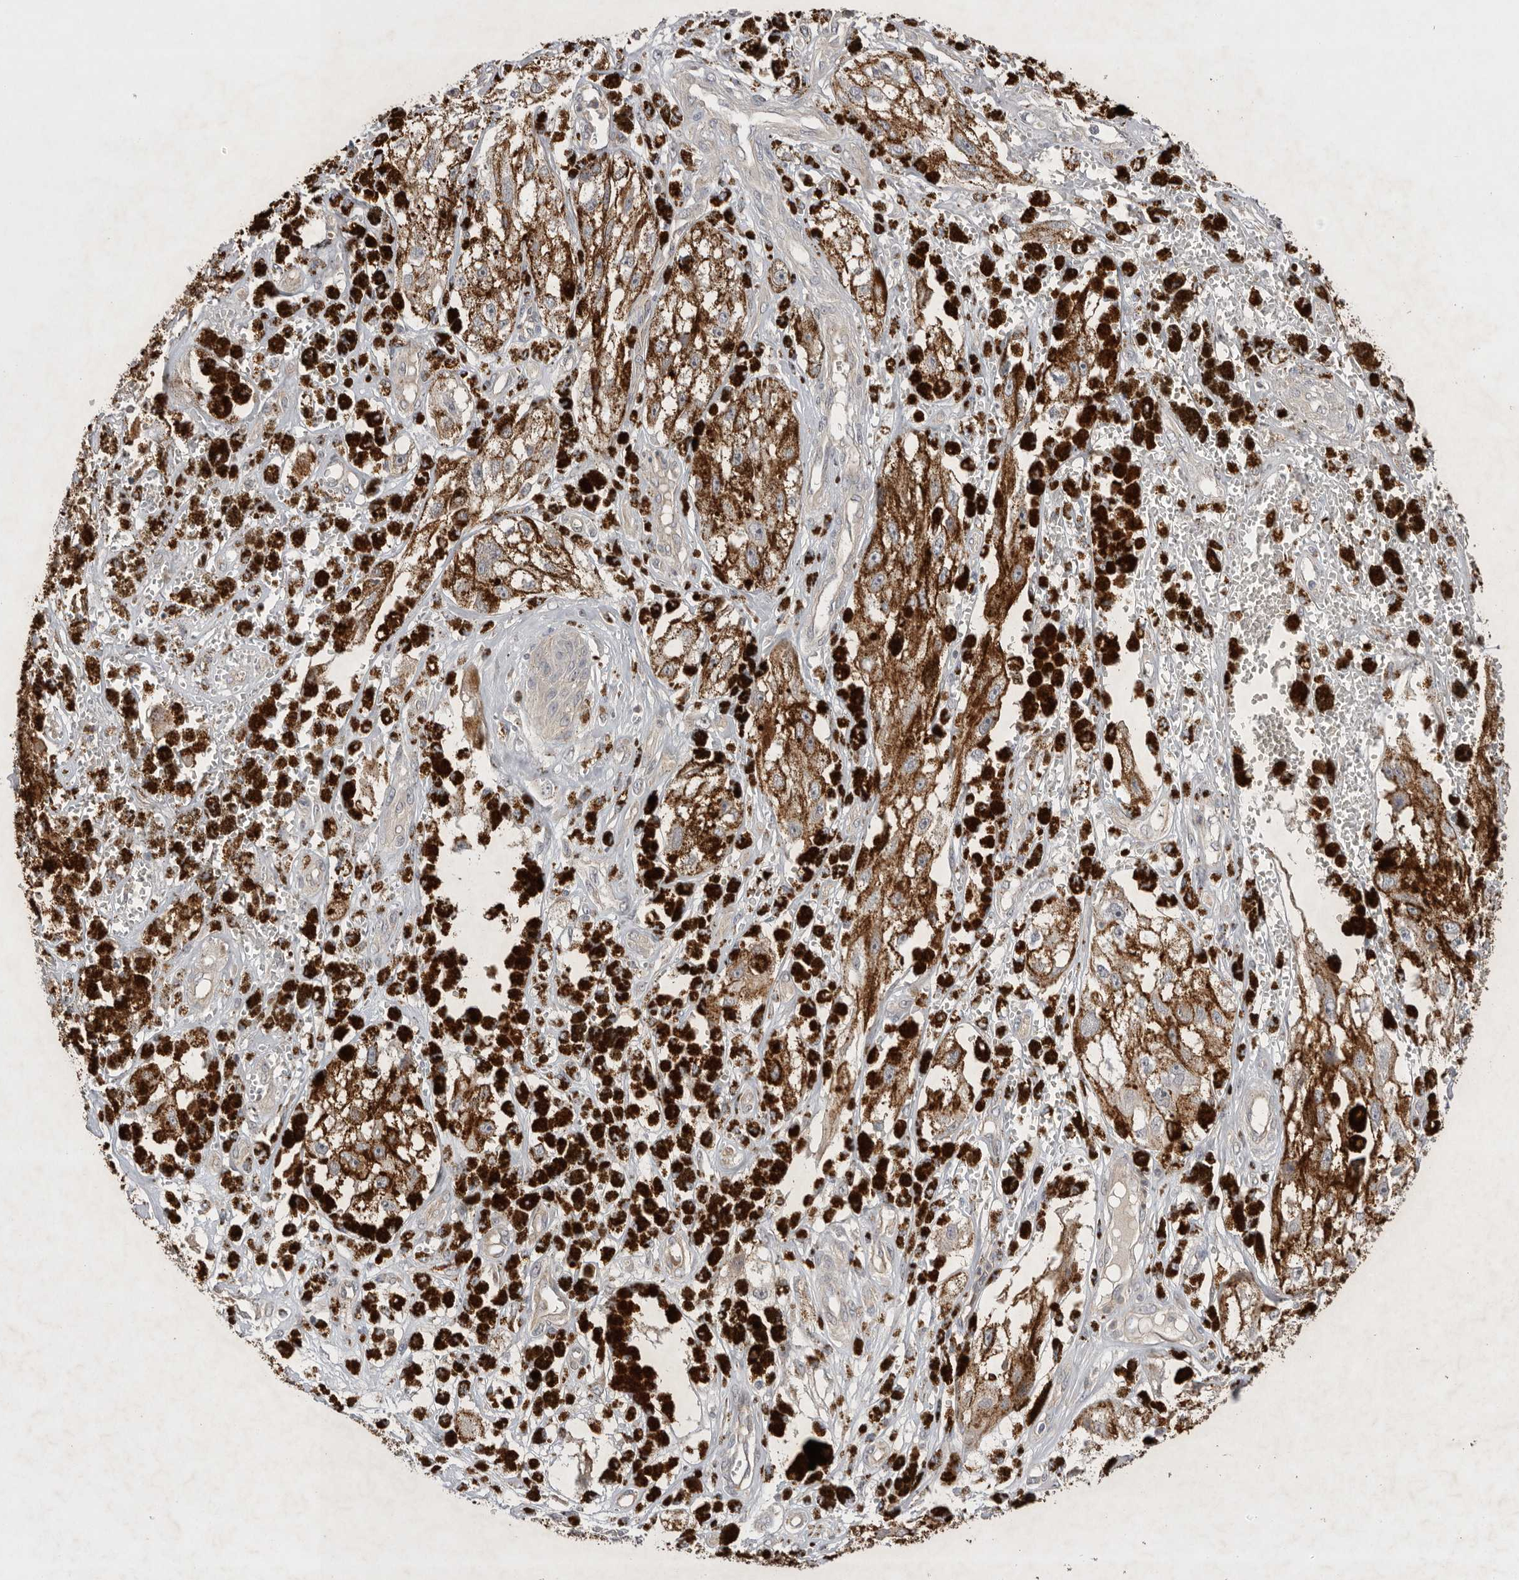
{"staining": {"intensity": "negative", "quantity": "none", "location": "none"}, "tissue": "melanoma", "cell_type": "Tumor cells", "image_type": "cancer", "snomed": [{"axis": "morphology", "description": "Malignant melanoma, NOS"}, {"axis": "topography", "description": "Skin"}], "caption": "This photomicrograph is of malignant melanoma stained with immunohistochemistry to label a protein in brown with the nuclei are counter-stained blue. There is no positivity in tumor cells.", "gene": "NRCAM", "patient": {"sex": "male", "age": 88}}